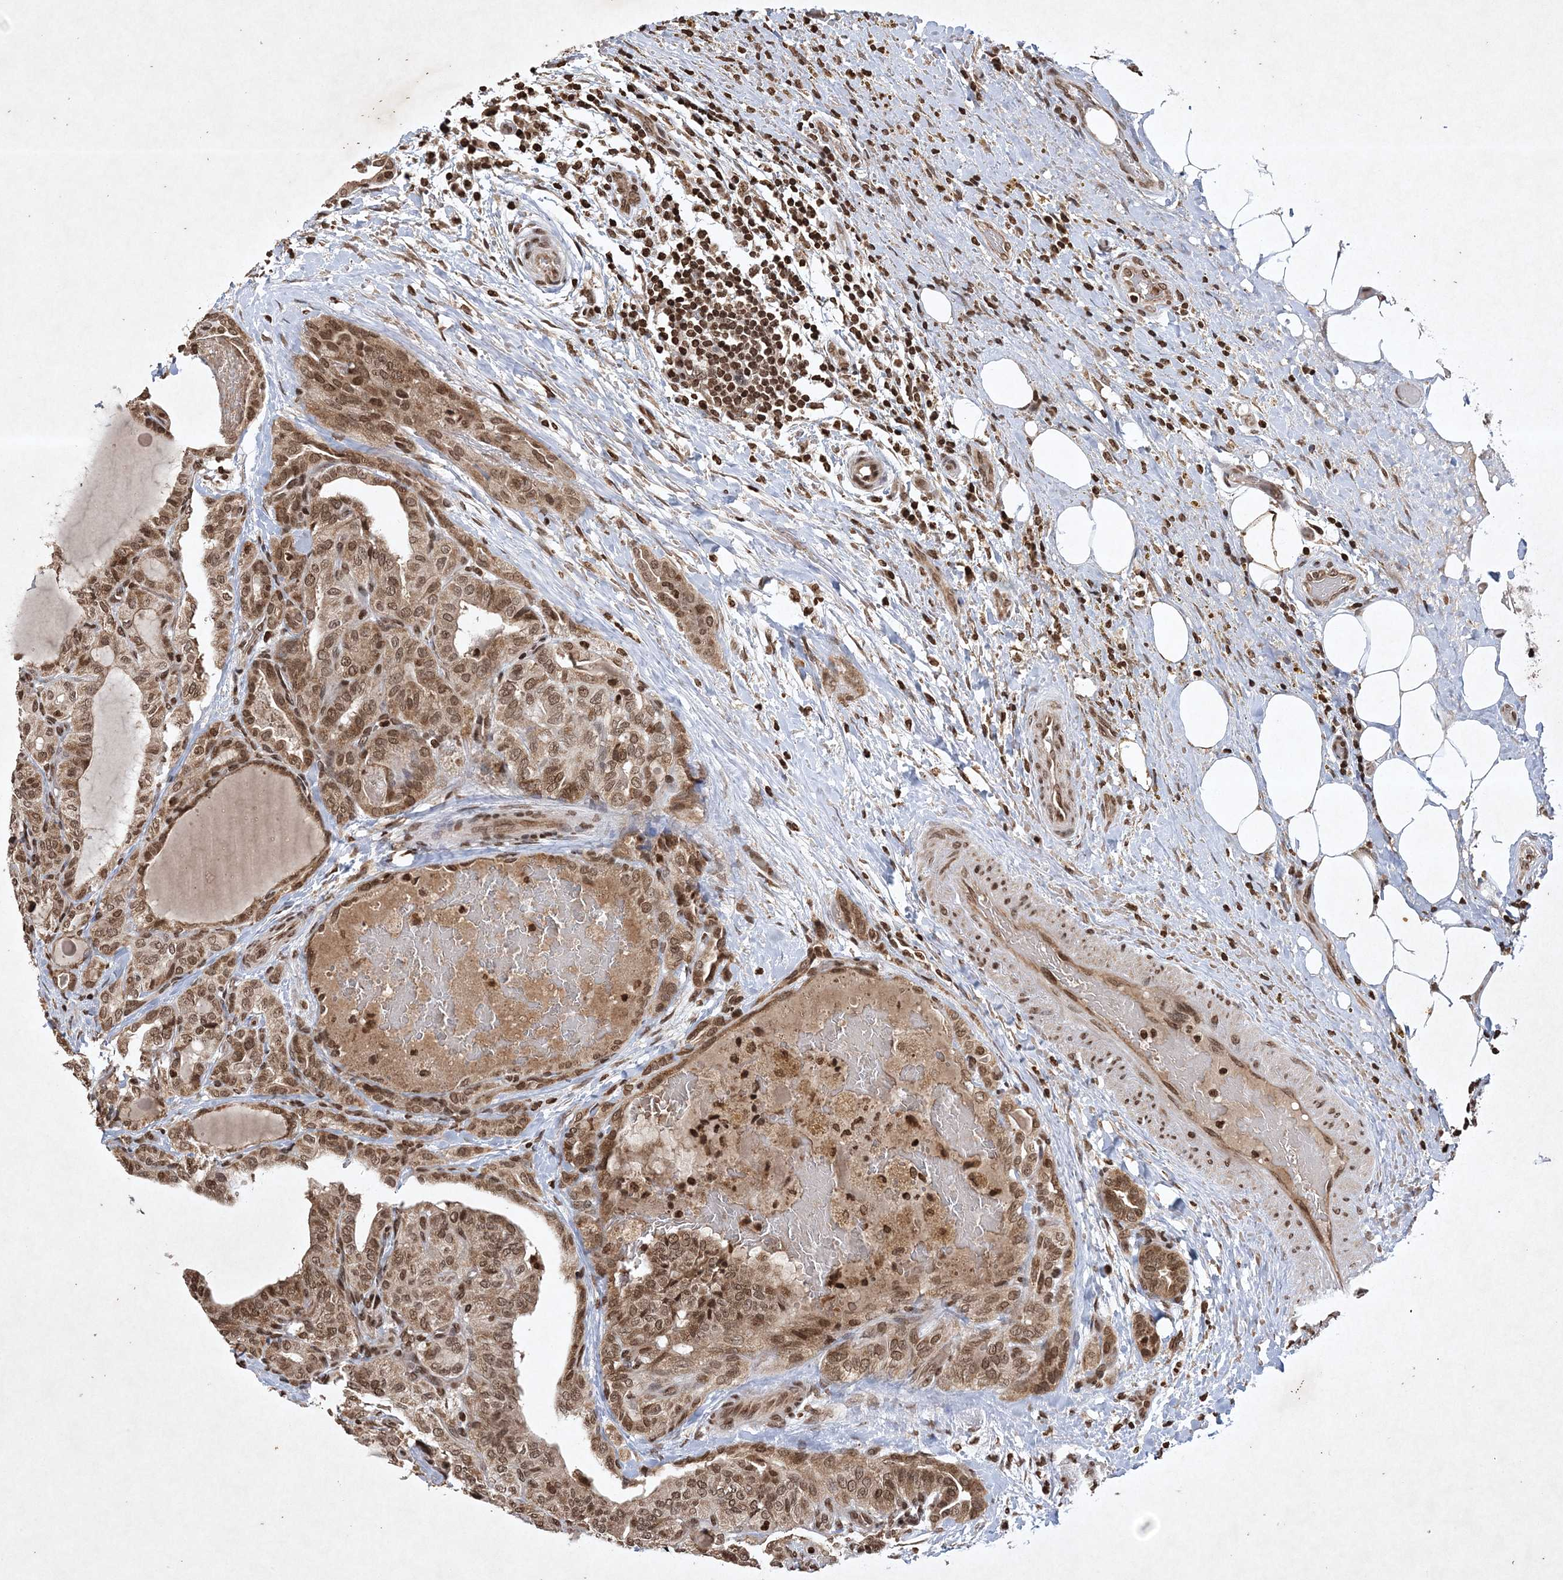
{"staining": {"intensity": "moderate", "quantity": ">75%", "location": "cytoplasmic/membranous,nuclear"}, "tissue": "thyroid cancer", "cell_type": "Tumor cells", "image_type": "cancer", "snomed": [{"axis": "morphology", "description": "Papillary adenocarcinoma, NOS"}, {"axis": "topography", "description": "Thyroid gland"}], "caption": "Immunohistochemical staining of human papillary adenocarcinoma (thyroid) displays medium levels of moderate cytoplasmic/membranous and nuclear staining in about >75% of tumor cells.", "gene": "NEDD9", "patient": {"sex": "male", "age": 77}}